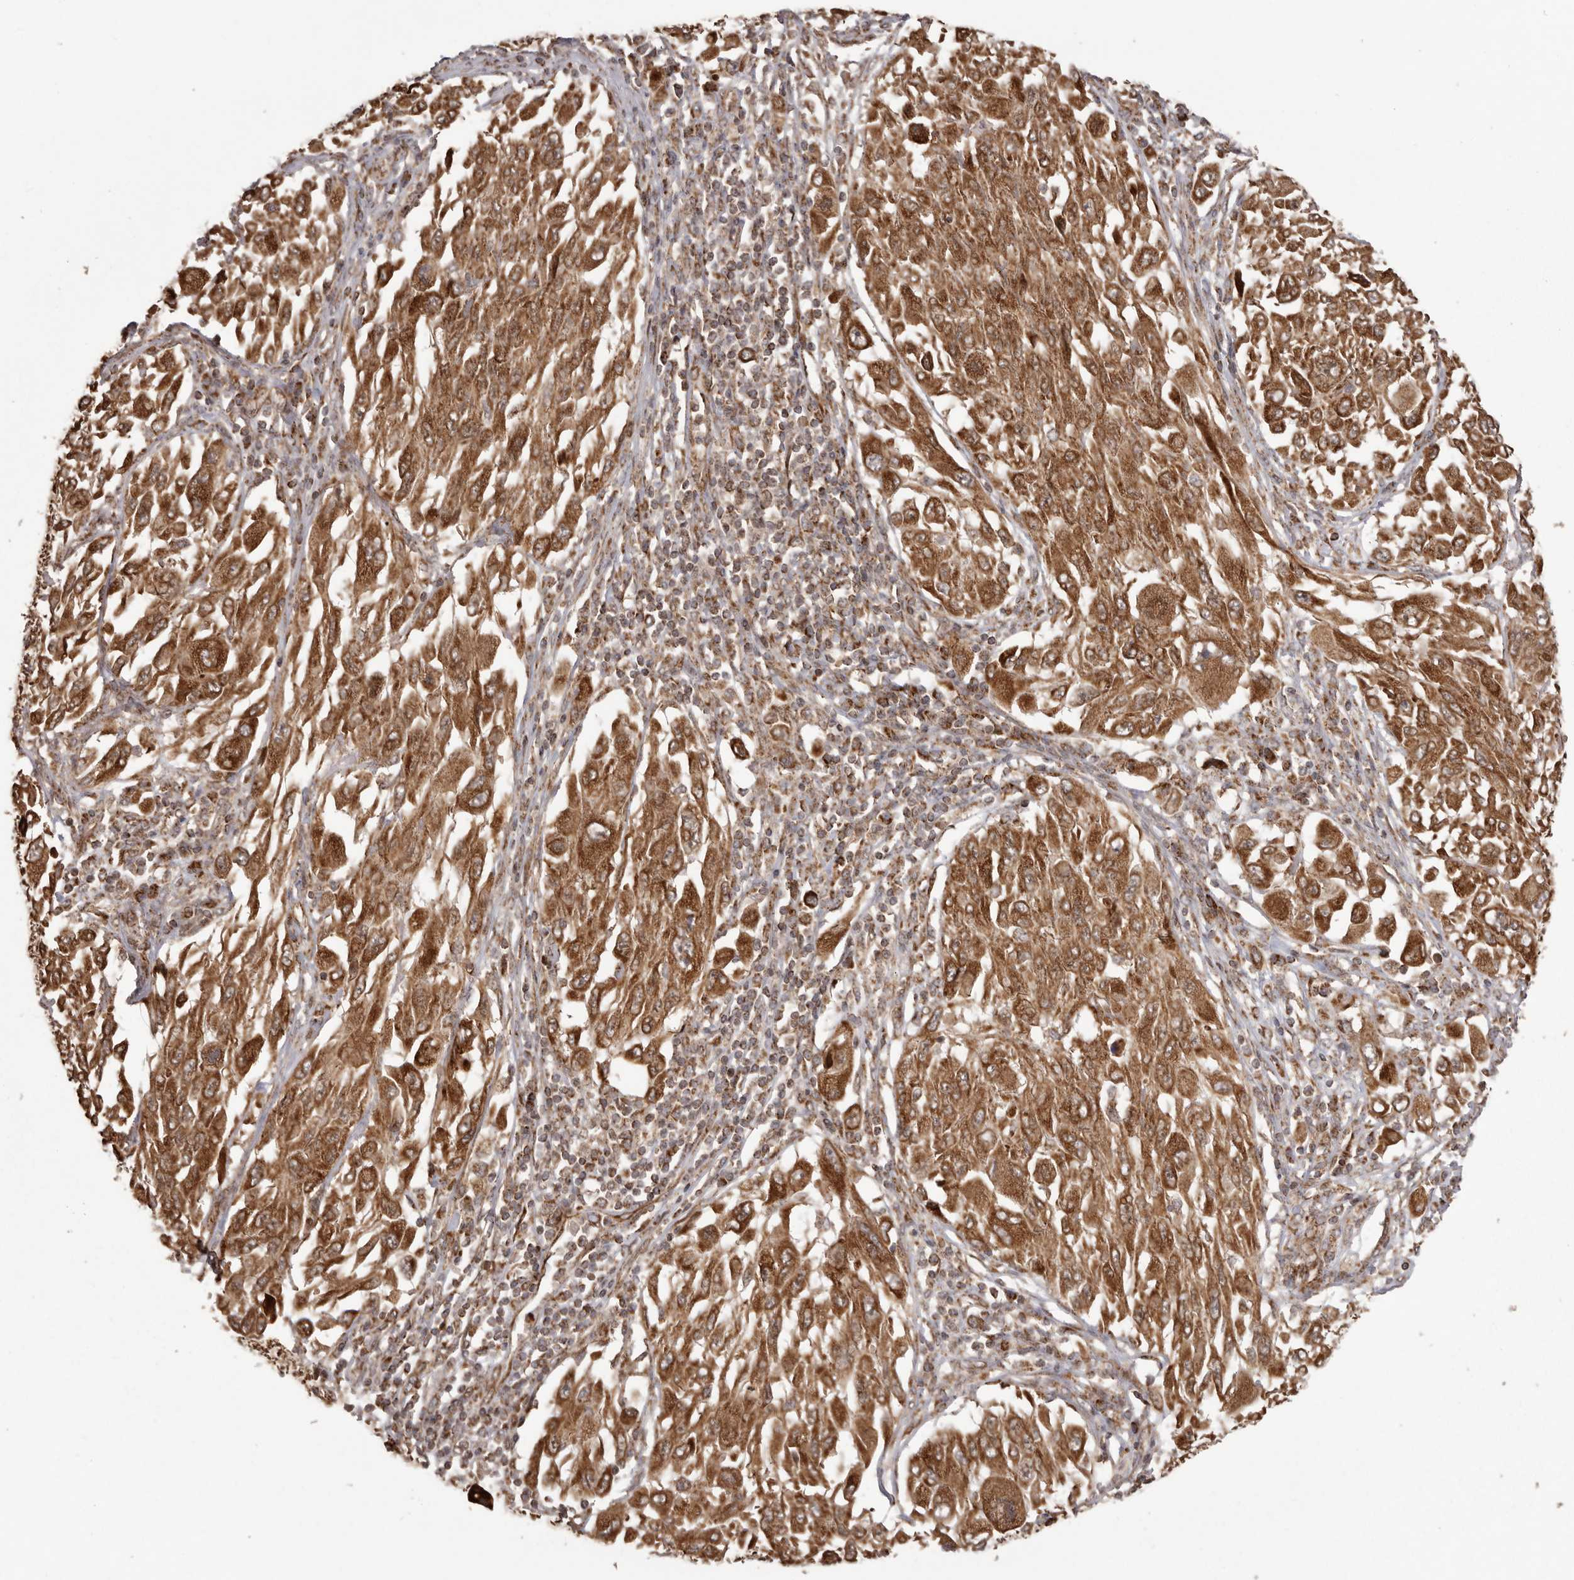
{"staining": {"intensity": "strong", "quantity": ">75%", "location": "cytoplasmic/membranous"}, "tissue": "melanoma", "cell_type": "Tumor cells", "image_type": "cancer", "snomed": [{"axis": "morphology", "description": "Malignant melanoma, NOS"}, {"axis": "topography", "description": "Skin"}], "caption": "Immunohistochemical staining of human melanoma exhibits high levels of strong cytoplasmic/membranous positivity in about >75% of tumor cells.", "gene": "CHRM2", "patient": {"sex": "female", "age": 91}}